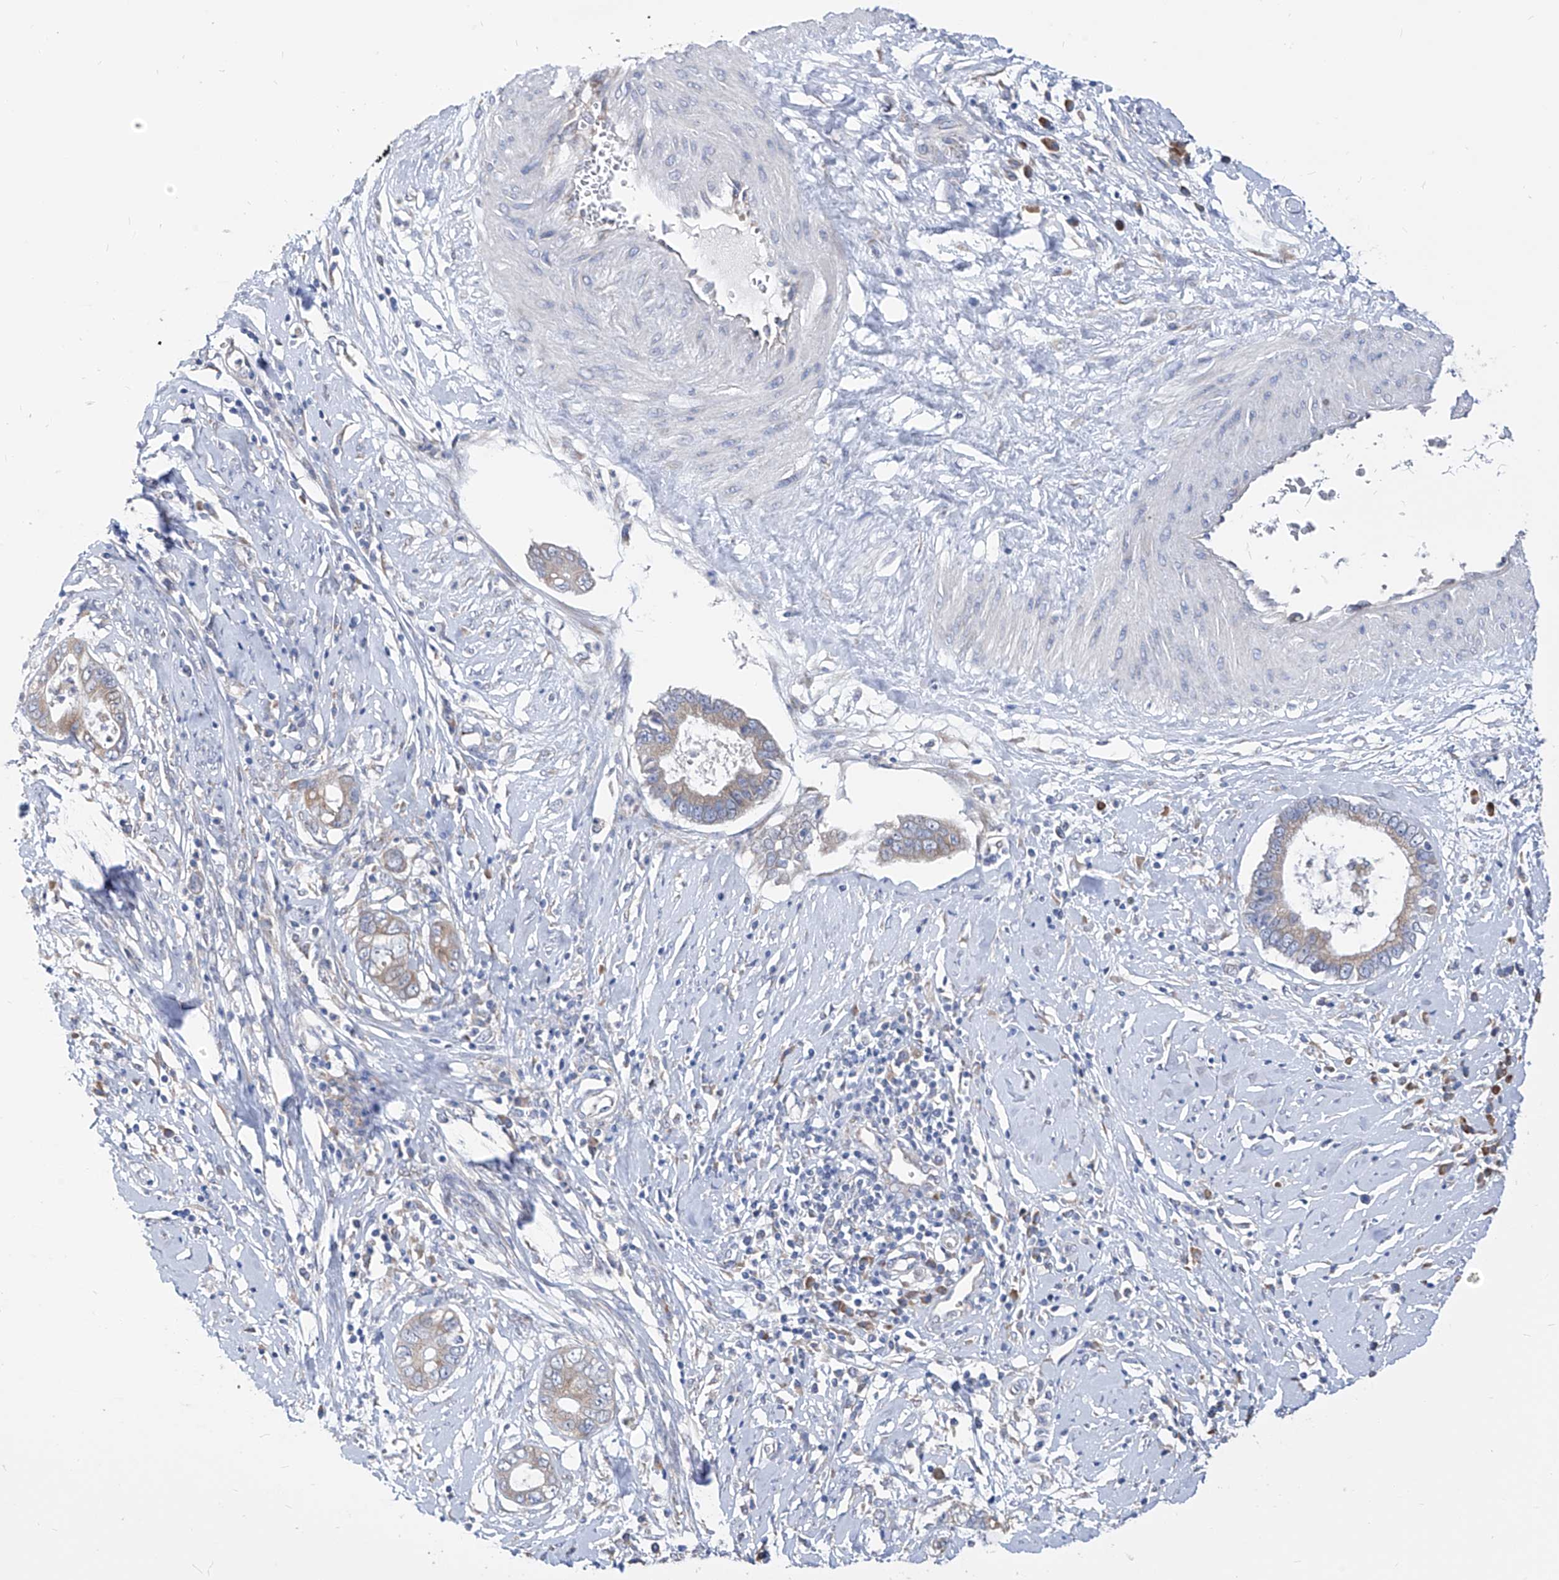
{"staining": {"intensity": "weak", "quantity": "25%-75%", "location": "cytoplasmic/membranous"}, "tissue": "cervical cancer", "cell_type": "Tumor cells", "image_type": "cancer", "snomed": [{"axis": "morphology", "description": "Adenocarcinoma, NOS"}, {"axis": "topography", "description": "Cervix"}], "caption": "IHC staining of cervical cancer, which displays low levels of weak cytoplasmic/membranous expression in approximately 25%-75% of tumor cells indicating weak cytoplasmic/membranous protein positivity. The staining was performed using DAB (brown) for protein detection and nuclei were counterstained in hematoxylin (blue).", "gene": "UFL1", "patient": {"sex": "female", "age": 44}}